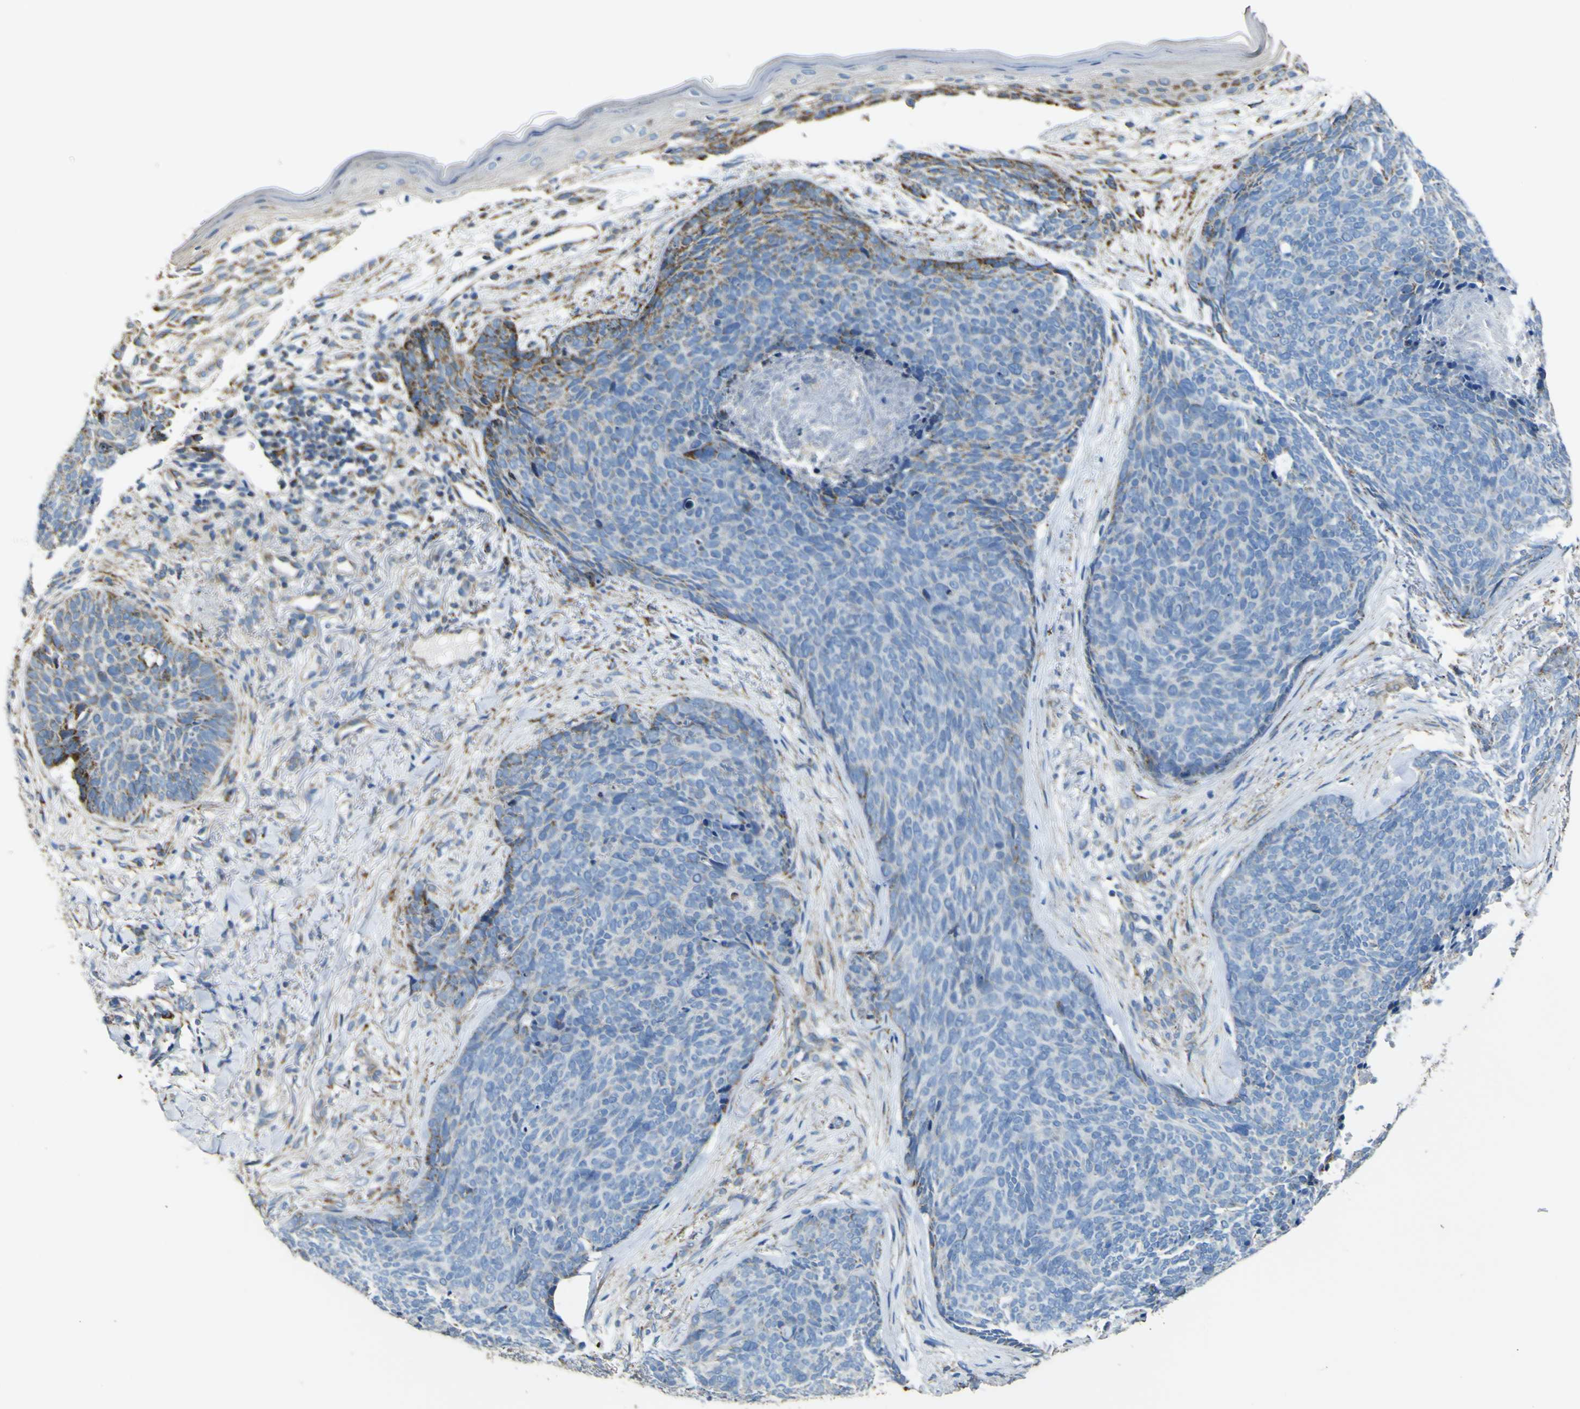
{"staining": {"intensity": "moderate", "quantity": "<25%", "location": "cytoplasmic/membranous"}, "tissue": "skin cancer", "cell_type": "Tumor cells", "image_type": "cancer", "snomed": [{"axis": "morphology", "description": "Basal cell carcinoma"}, {"axis": "topography", "description": "Skin"}], "caption": "Immunohistochemistry (IHC) photomicrograph of skin basal cell carcinoma stained for a protein (brown), which exhibits low levels of moderate cytoplasmic/membranous positivity in approximately <25% of tumor cells.", "gene": "ALDH18A1", "patient": {"sex": "female", "age": 70}}